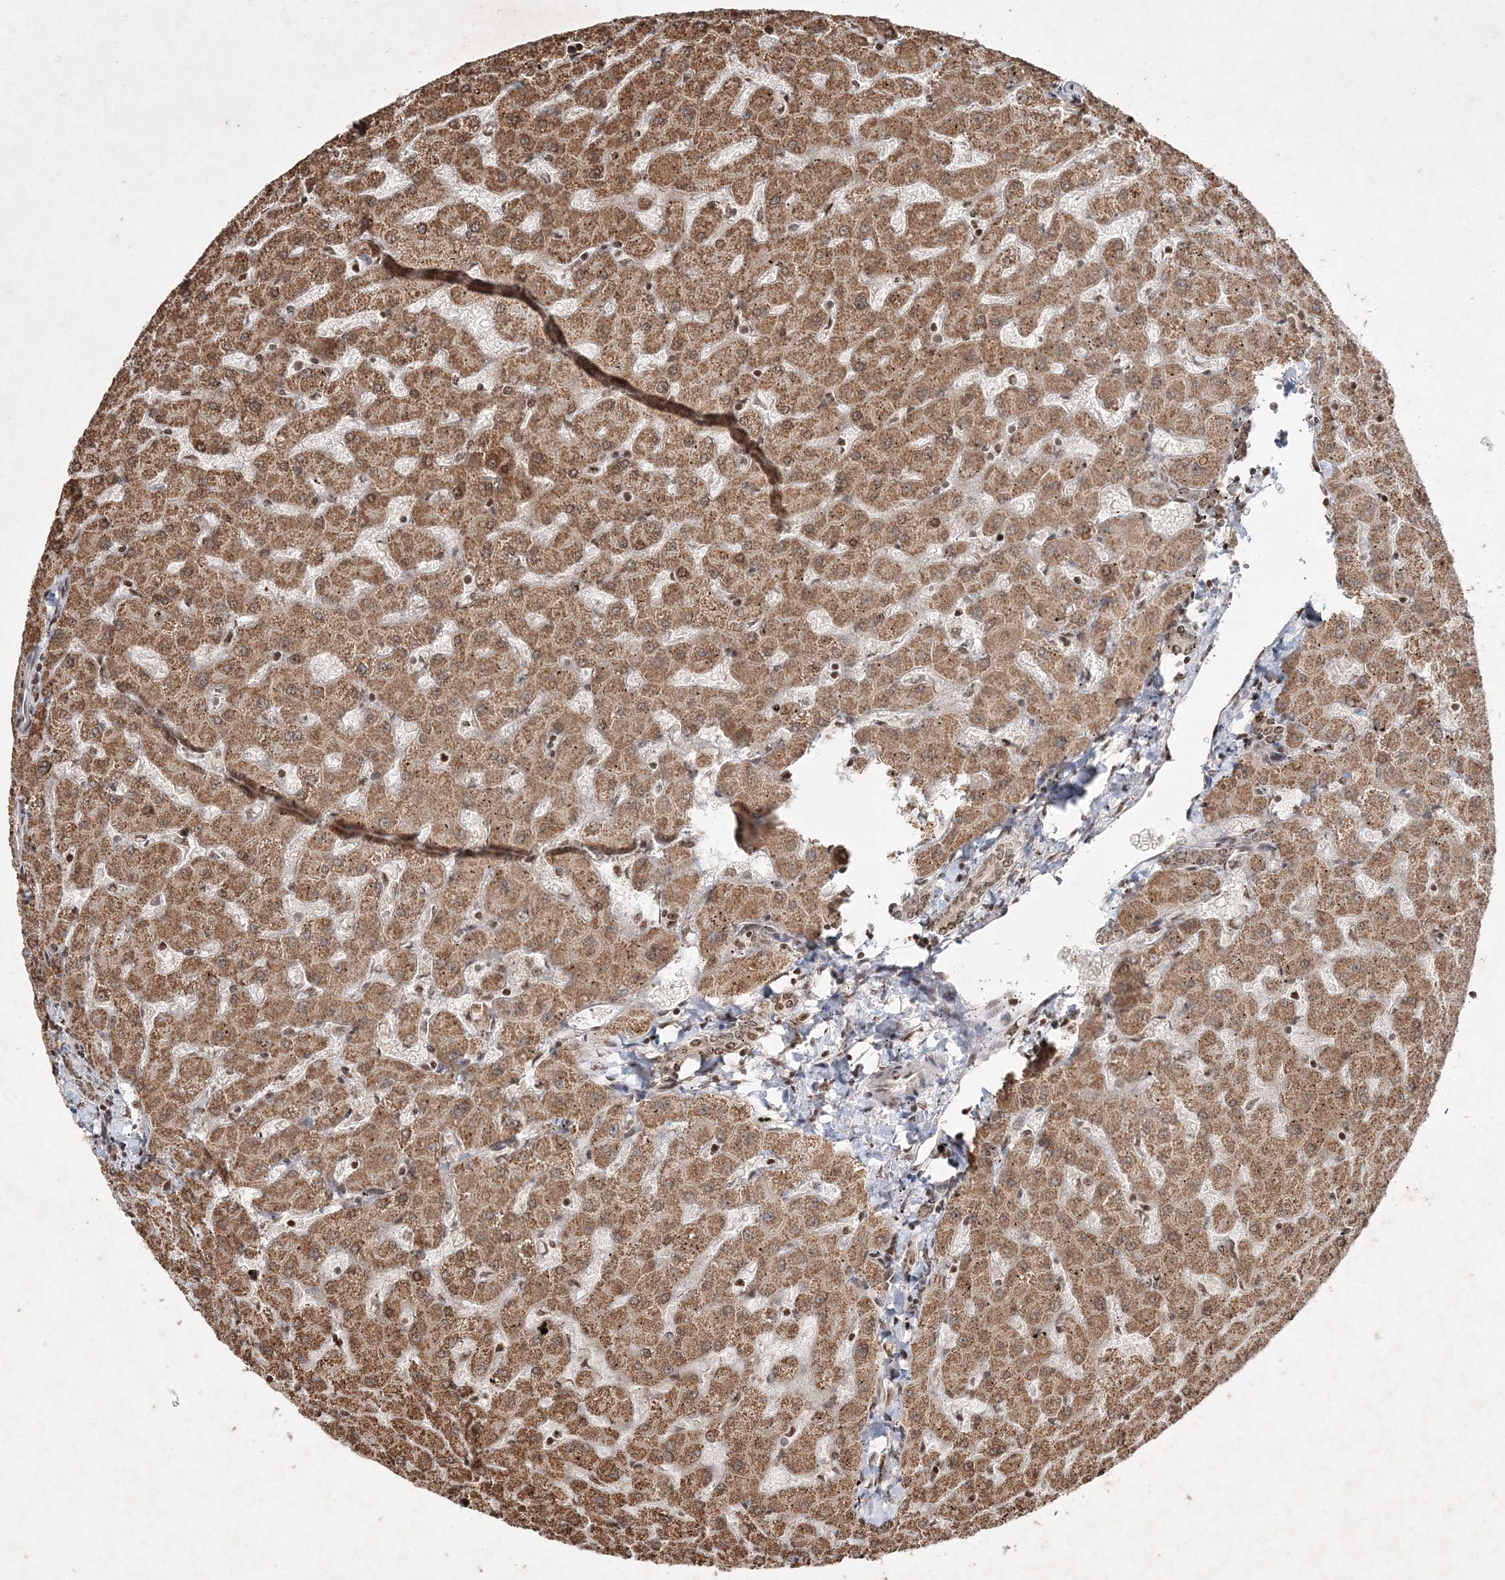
{"staining": {"intensity": "moderate", "quantity": ">75%", "location": "cytoplasmic/membranous,nuclear"}, "tissue": "liver", "cell_type": "Cholangiocytes", "image_type": "normal", "snomed": [{"axis": "morphology", "description": "Normal tissue, NOS"}, {"axis": "topography", "description": "Liver"}], "caption": "Liver stained with a brown dye demonstrates moderate cytoplasmic/membranous,nuclear positive positivity in approximately >75% of cholangiocytes.", "gene": "CARM1", "patient": {"sex": "female", "age": 63}}